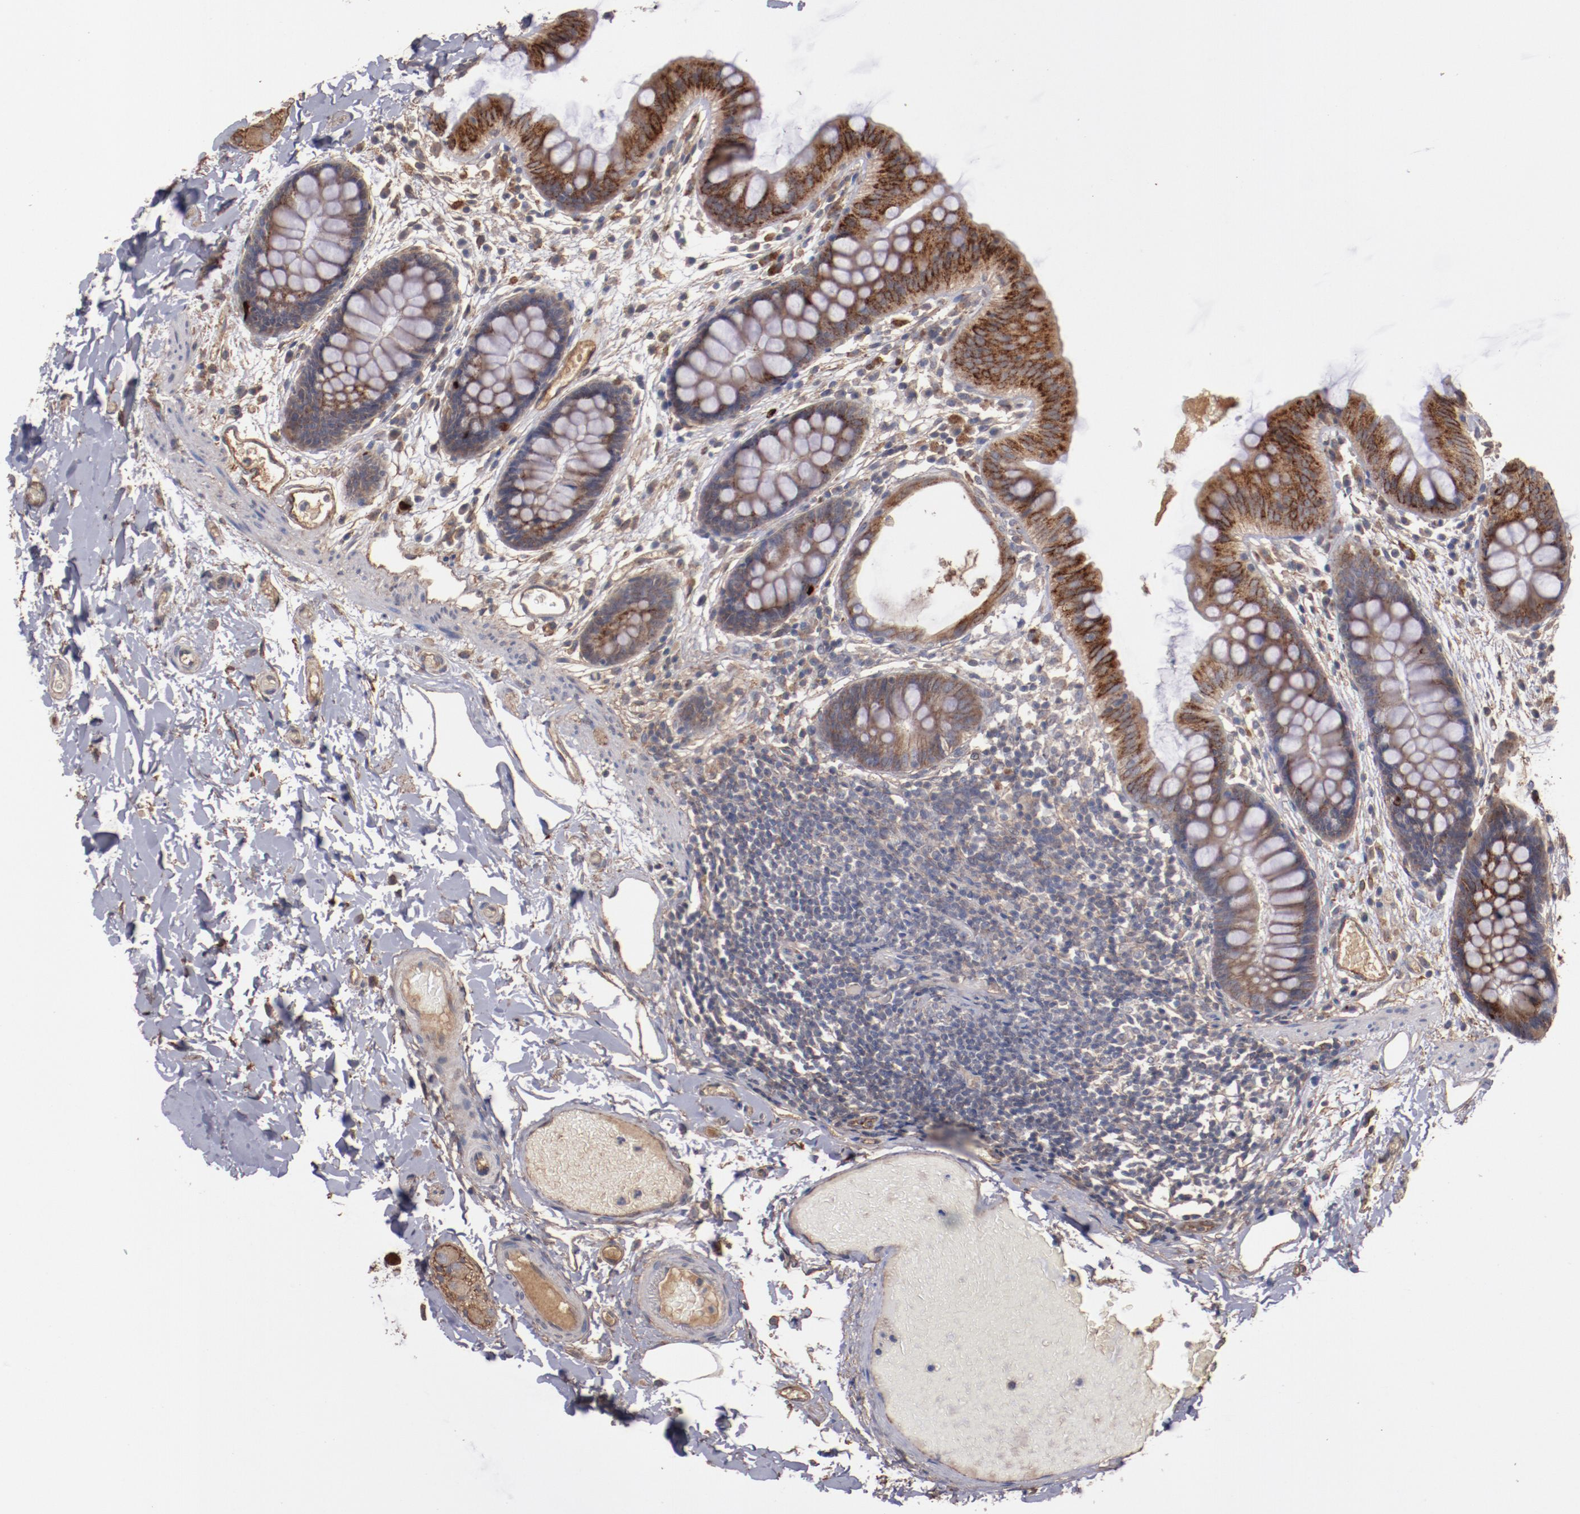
{"staining": {"intensity": "moderate", "quantity": ">75%", "location": "cytoplasmic/membranous"}, "tissue": "colon", "cell_type": "Endothelial cells", "image_type": "normal", "snomed": [{"axis": "morphology", "description": "Normal tissue, NOS"}, {"axis": "topography", "description": "Smooth muscle"}, {"axis": "topography", "description": "Colon"}], "caption": "Unremarkable colon reveals moderate cytoplasmic/membranous expression in about >75% of endothelial cells, visualized by immunohistochemistry. (IHC, brightfield microscopy, high magnification).", "gene": "DIPK2B", "patient": {"sex": "male", "age": 67}}